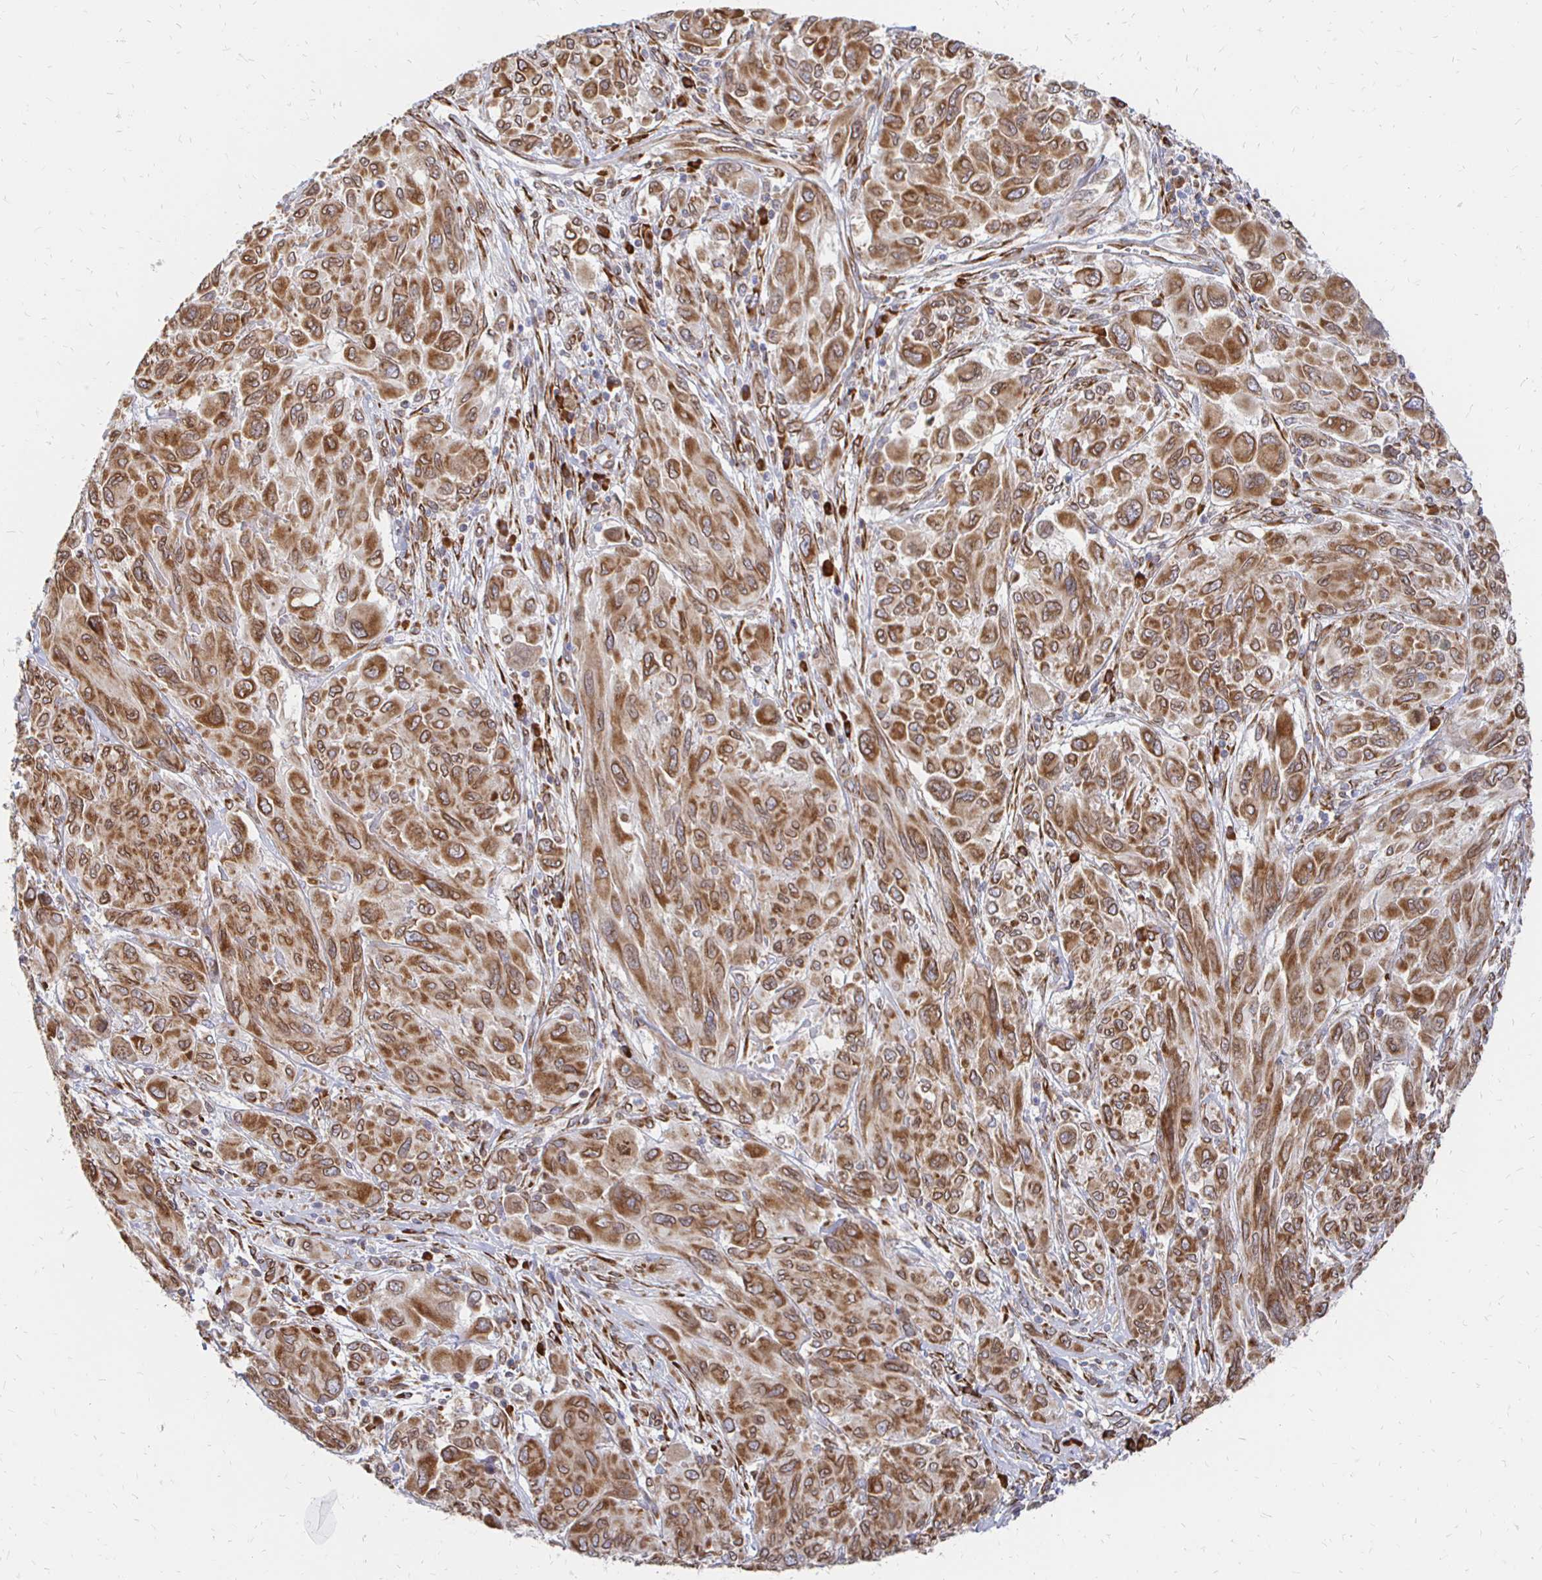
{"staining": {"intensity": "strong", "quantity": ">75%", "location": "cytoplasmic/membranous,nuclear"}, "tissue": "melanoma", "cell_type": "Tumor cells", "image_type": "cancer", "snomed": [{"axis": "morphology", "description": "Malignant melanoma, NOS"}, {"axis": "topography", "description": "Skin"}], "caption": "IHC histopathology image of melanoma stained for a protein (brown), which exhibits high levels of strong cytoplasmic/membranous and nuclear staining in approximately >75% of tumor cells.", "gene": "PELI3", "patient": {"sex": "female", "age": 91}}